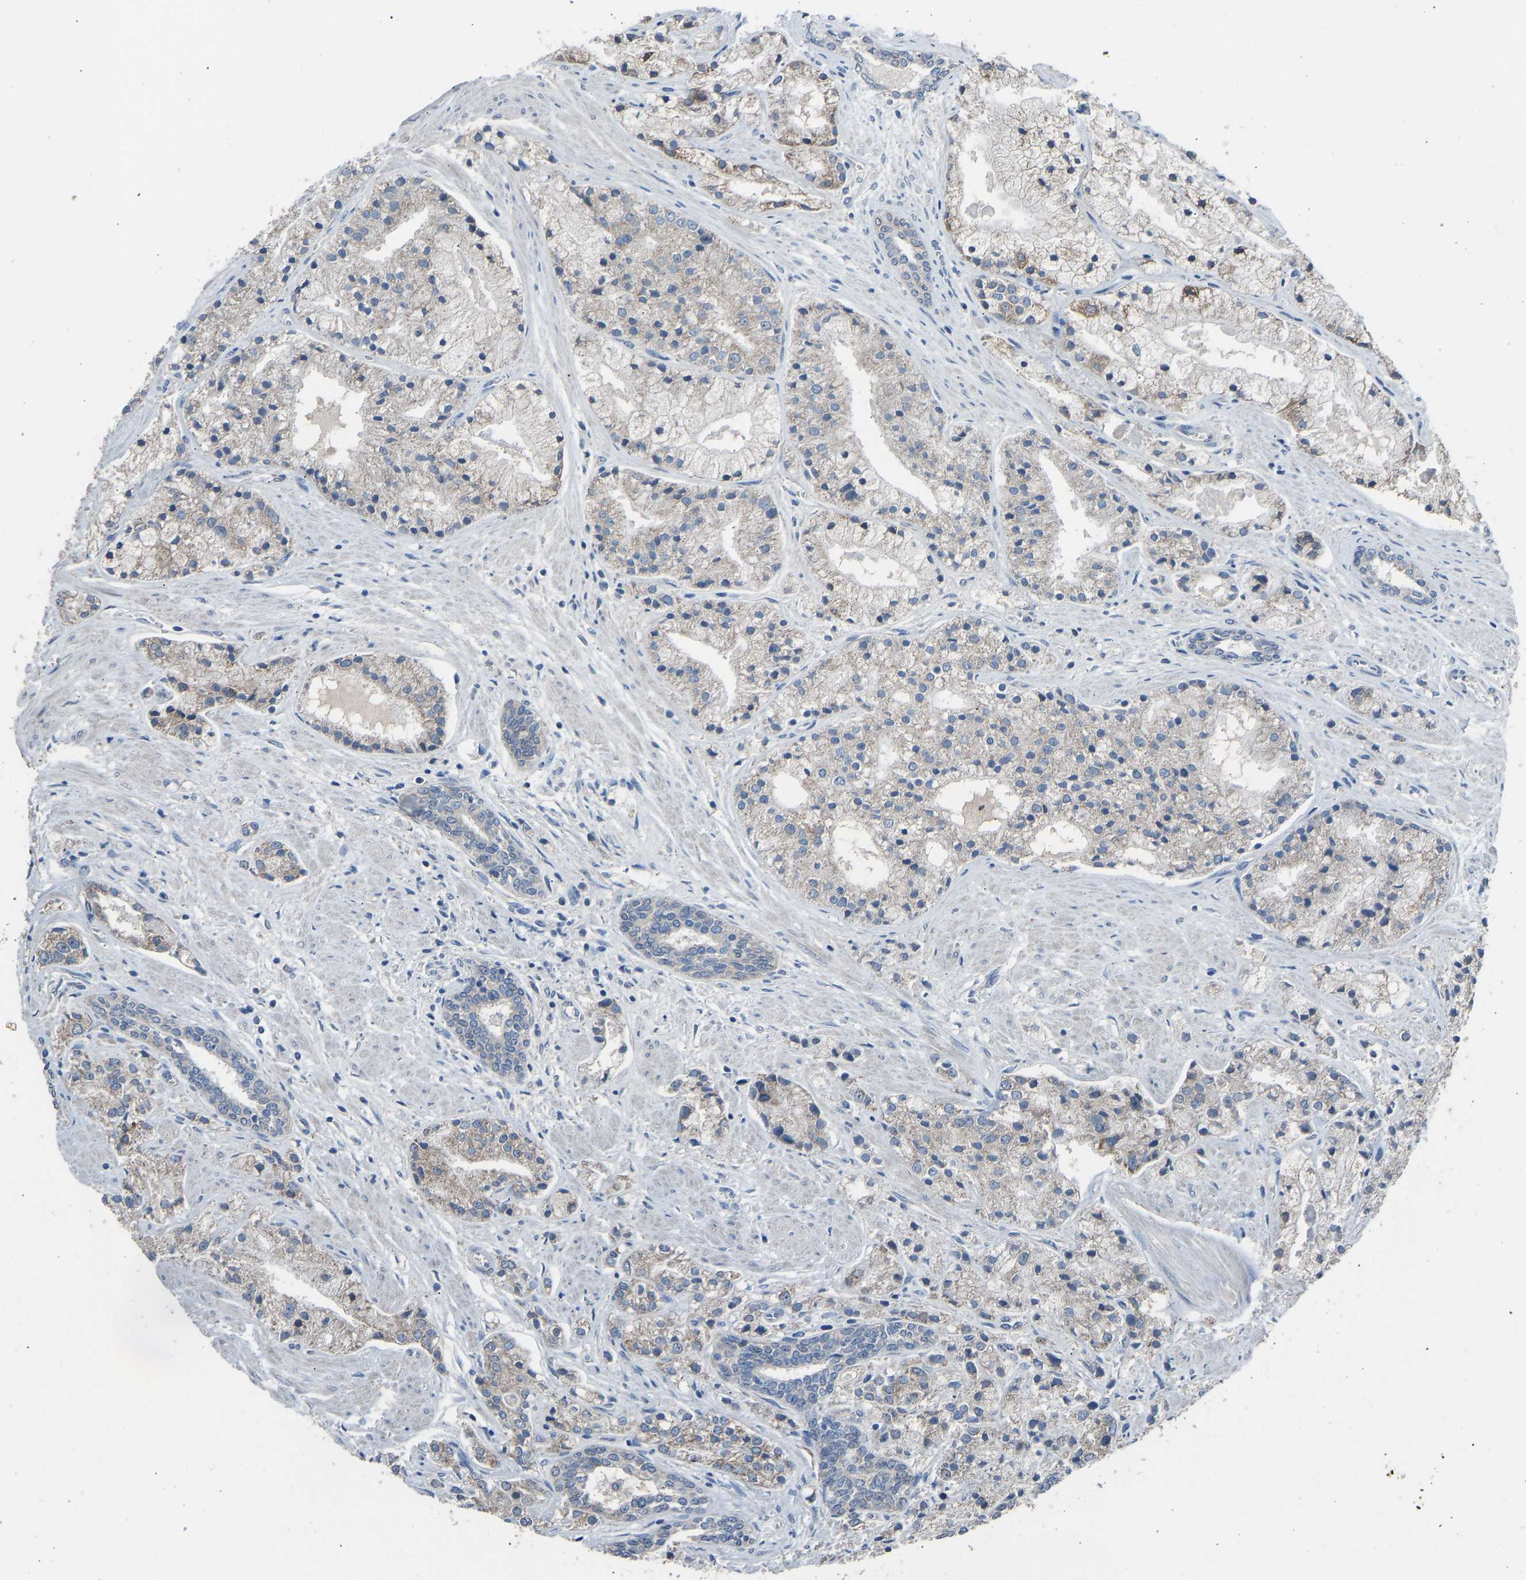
{"staining": {"intensity": "weak", "quantity": "25%-75%", "location": "cytoplasmic/membranous"}, "tissue": "prostate cancer", "cell_type": "Tumor cells", "image_type": "cancer", "snomed": [{"axis": "morphology", "description": "Adenocarcinoma, High grade"}, {"axis": "topography", "description": "Prostate"}], "caption": "A high-resolution histopathology image shows immunohistochemistry (IHC) staining of high-grade adenocarcinoma (prostate), which shows weak cytoplasmic/membranous staining in approximately 25%-75% of tumor cells.", "gene": "TGFBR3", "patient": {"sex": "male", "age": 50}}